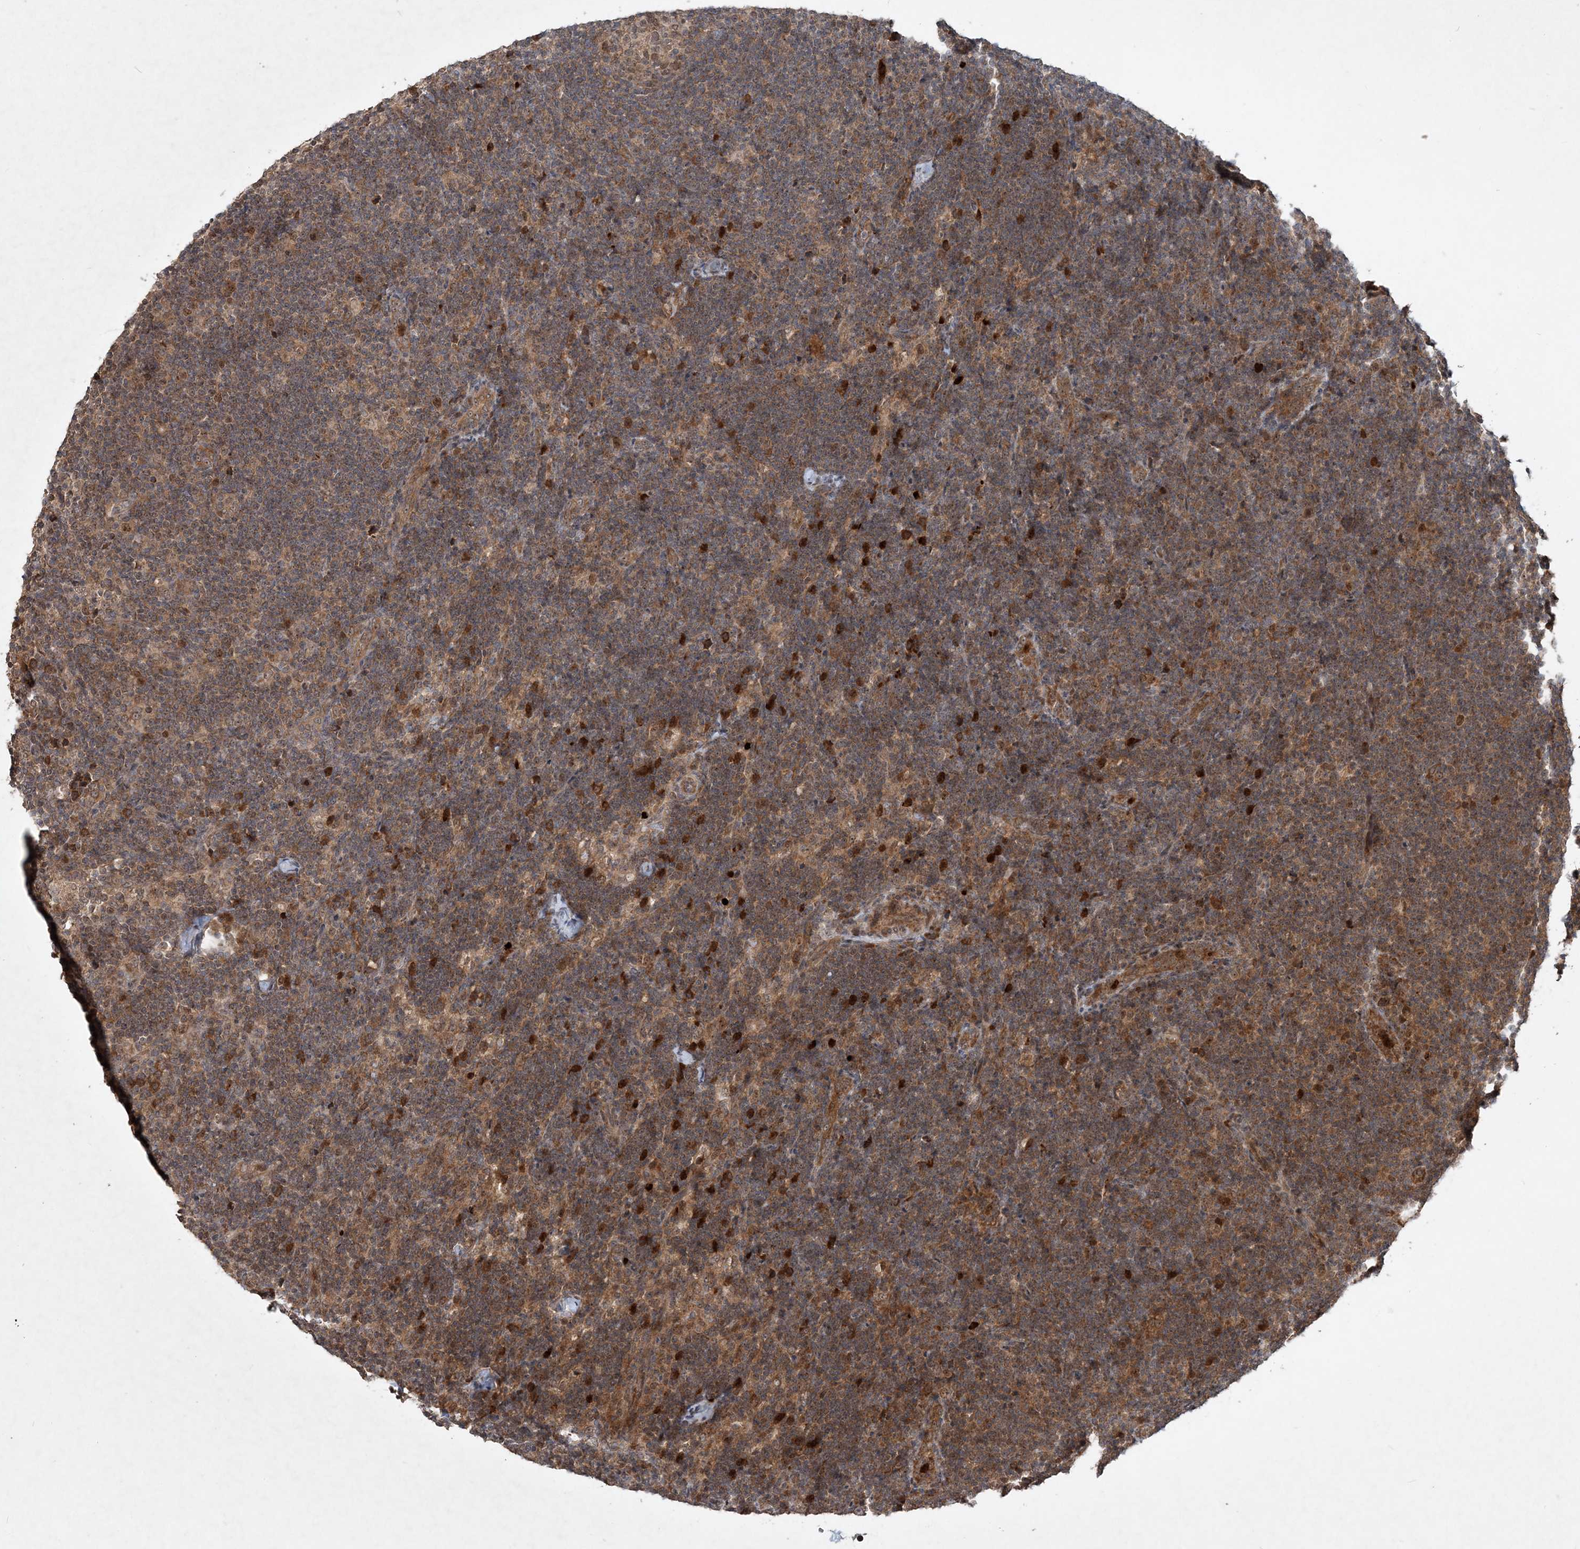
{"staining": {"intensity": "moderate", "quantity": ">75%", "location": "cytoplasmic/membranous,nuclear"}, "tissue": "lymph node", "cell_type": "Germinal center cells", "image_type": "normal", "snomed": [{"axis": "morphology", "description": "Normal tissue, NOS"}, {"axis": "topography", "description": "Lymph node"}], "caption": "Unremarkable lymph node demonstrates moderate cytoplasmic/membranous,nuclear staining in about >75% of germinal center cells, visualized by immunohistochemistry.", "gene": "UBR3", "patient": {"sex": "female", "age": 22}}